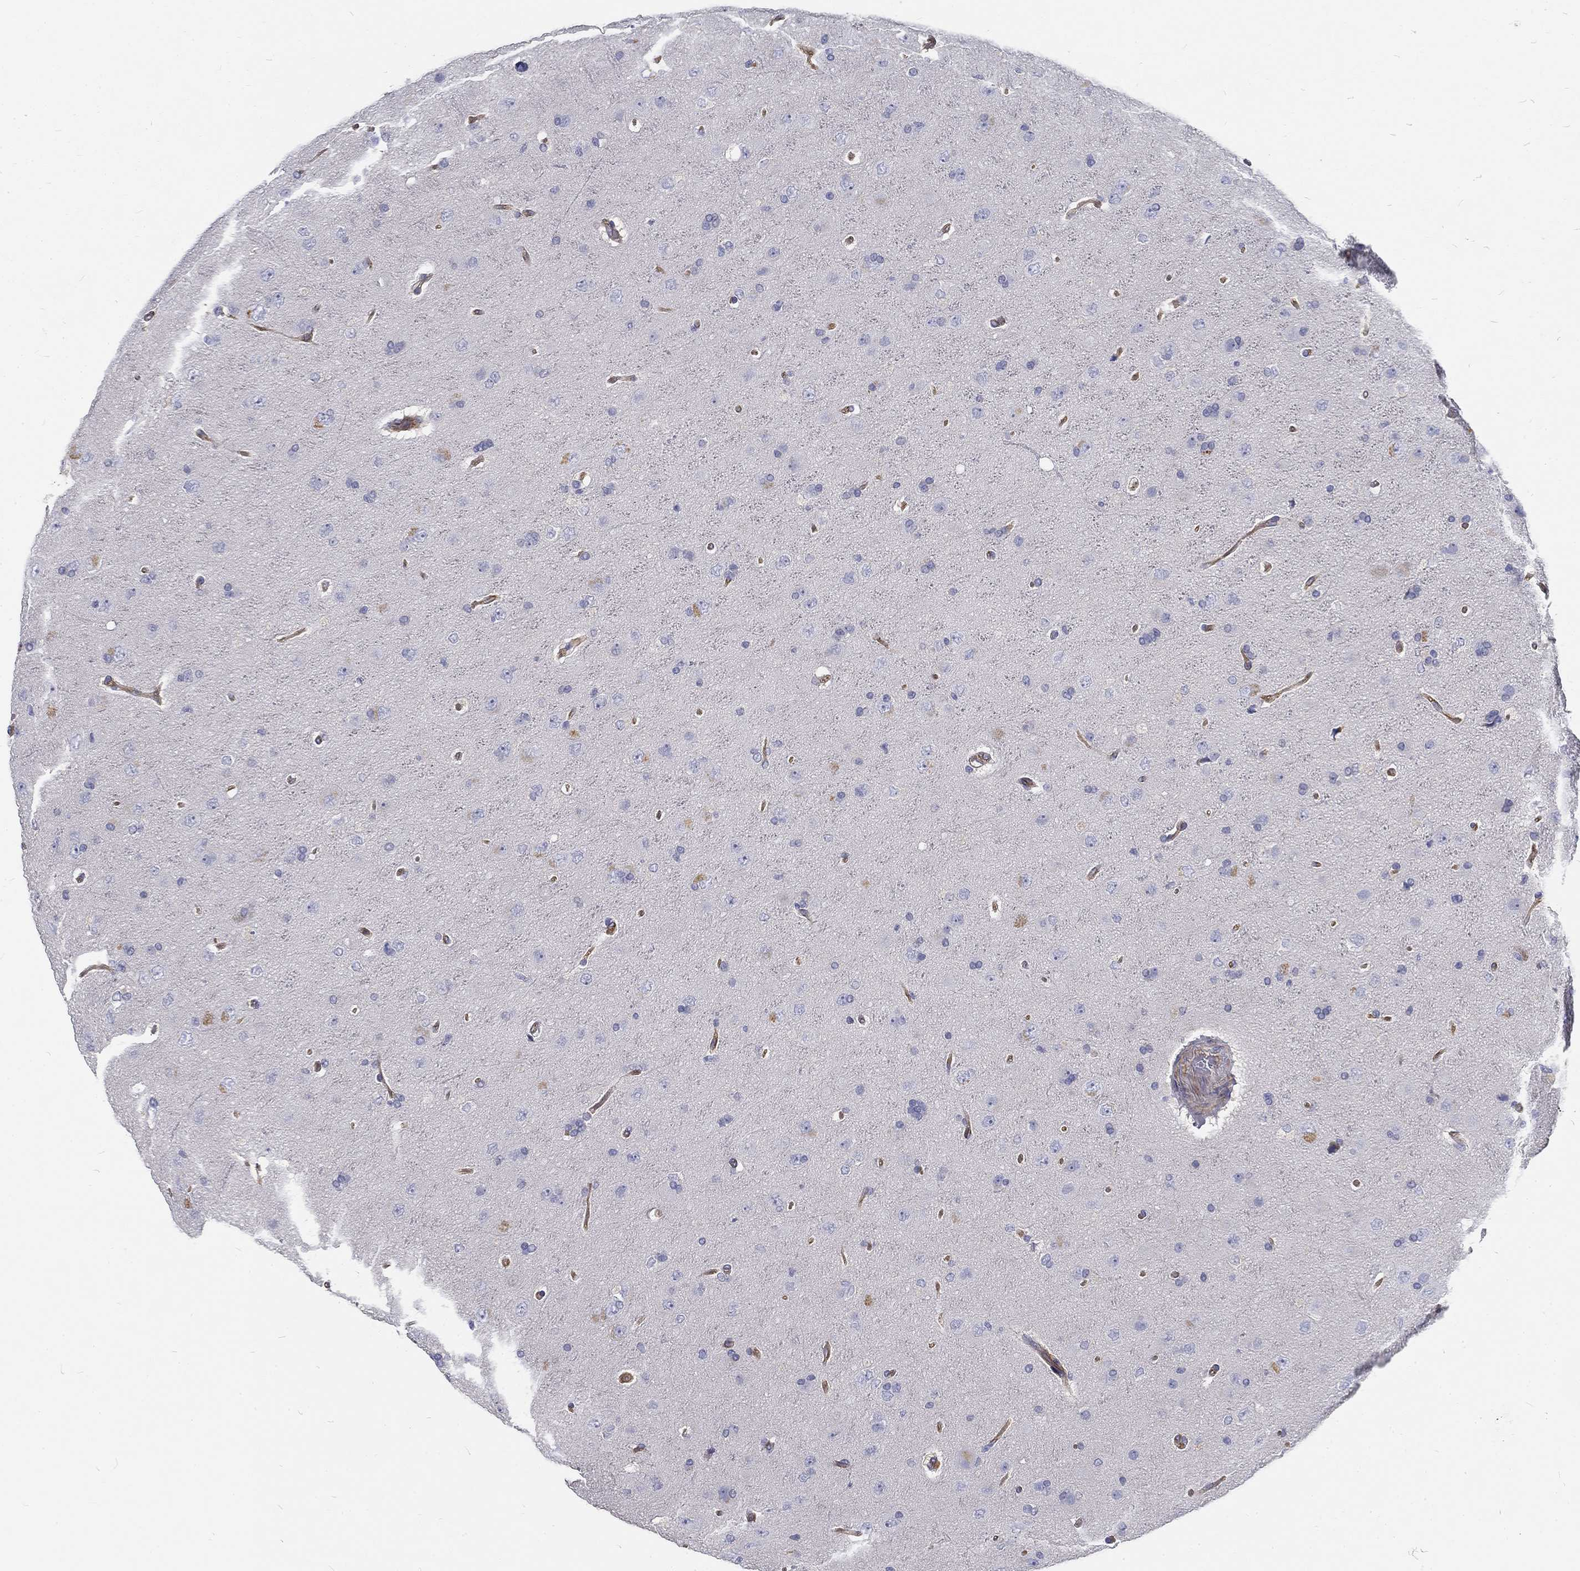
{"staining": {"intensity": "negative", "quantity": "none", "location": "none"}, "tissue": "glioma", "cell_type": "Tumor cells", "image_type": "cancer", "snomed": [{"axis": "morphology", "description": "Glioma, malignant, NOS"}, {"axis": "topography", "description": "Cerebral cortex"}], "caption": "Protein analysis of malignant glioma exhibits no significant positivity in tumor cells.", "gene": "MTMR11", "patient": {"sex": "male", "age": 58}}